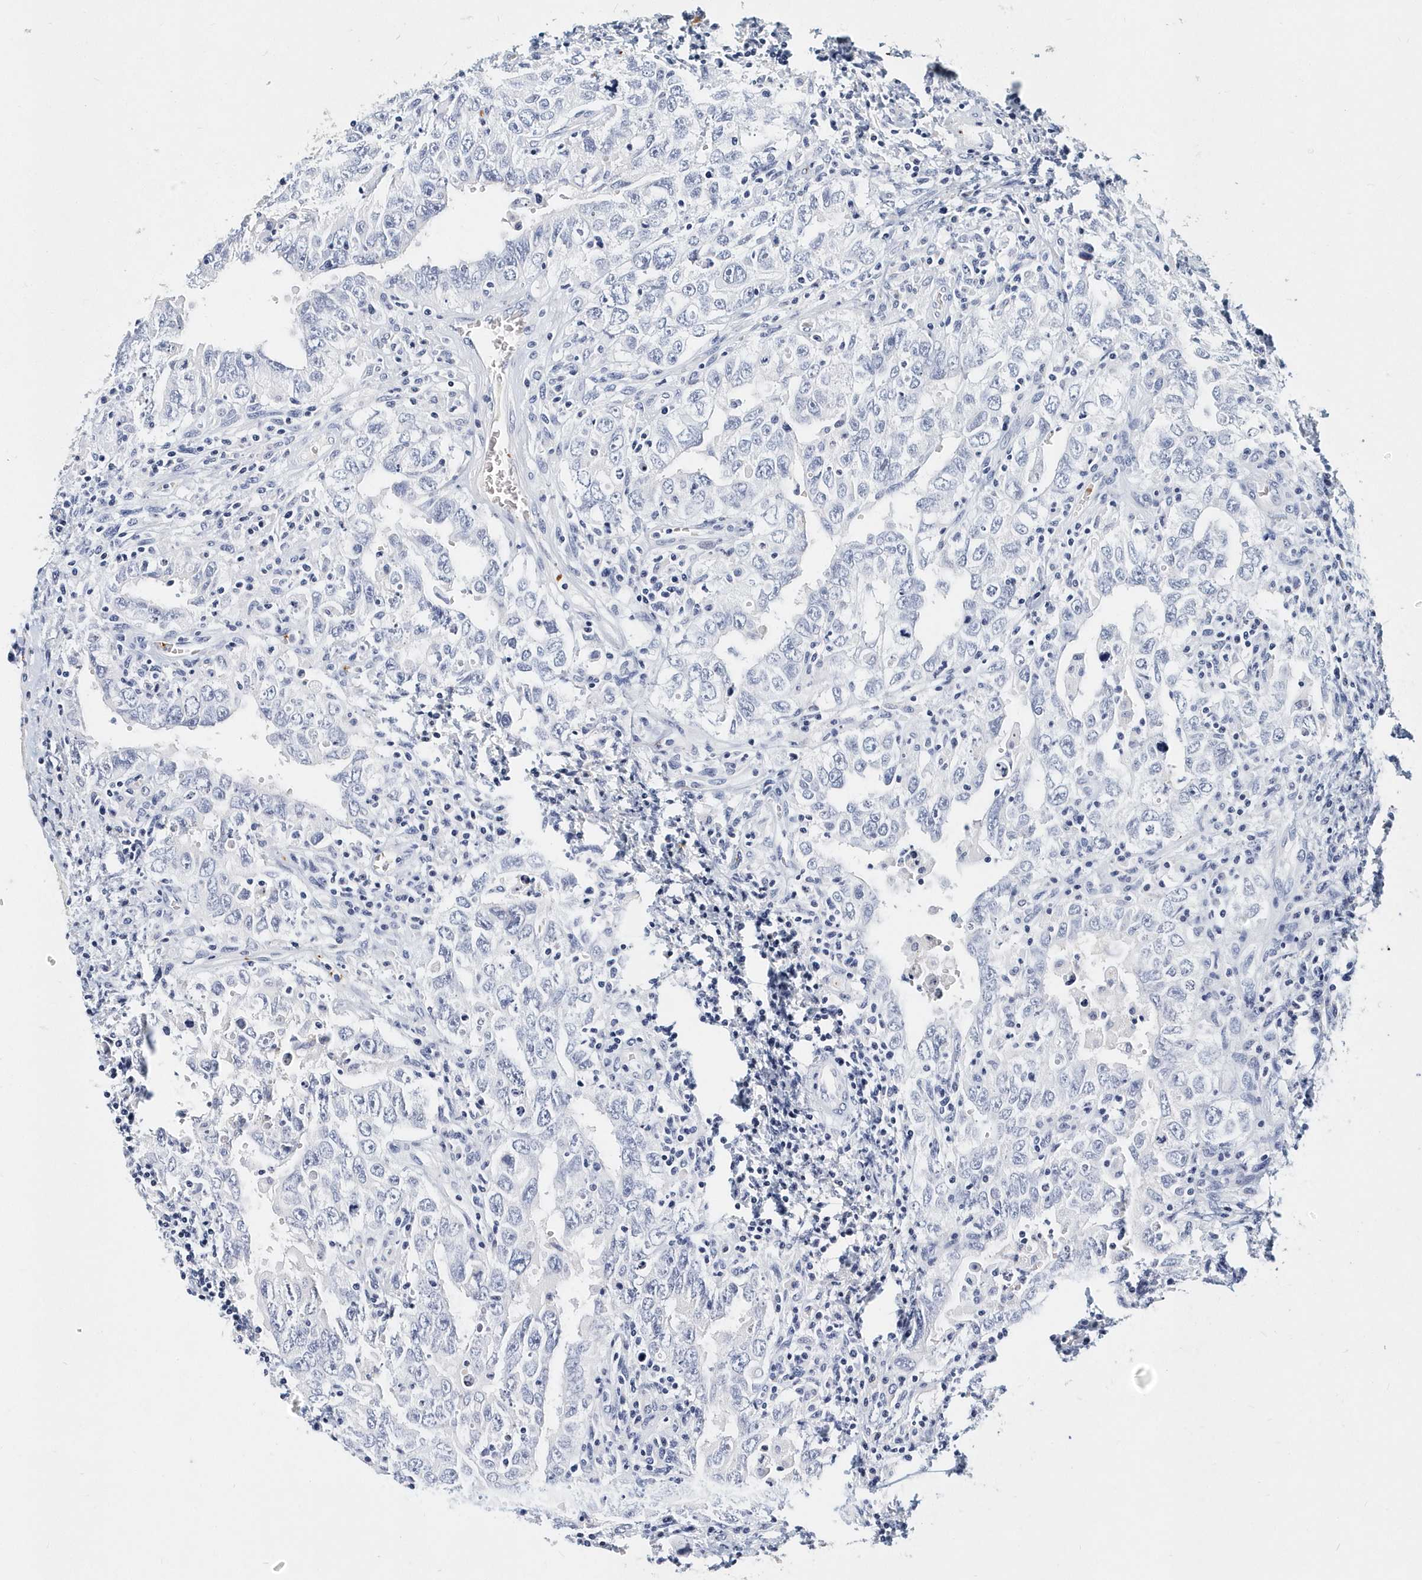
{"staining": {"intensity": "negative", "quantity": "none", "location": "none"}, "tissue": "testis cancer", "cell_type": "Tumor cells", "image_type": "cancer", "snomed": [{"axis": "morphology", "description": "Carcinoma, Embryonal, NOS"}, {"axis": "topography", "description": "Testis"}], "caption": "The micrograph shows no staining of tumor cells in testis embryonal carcinoma.", "gene": "ITGA2B", "patient": {"sex": "male", "age": 26}}